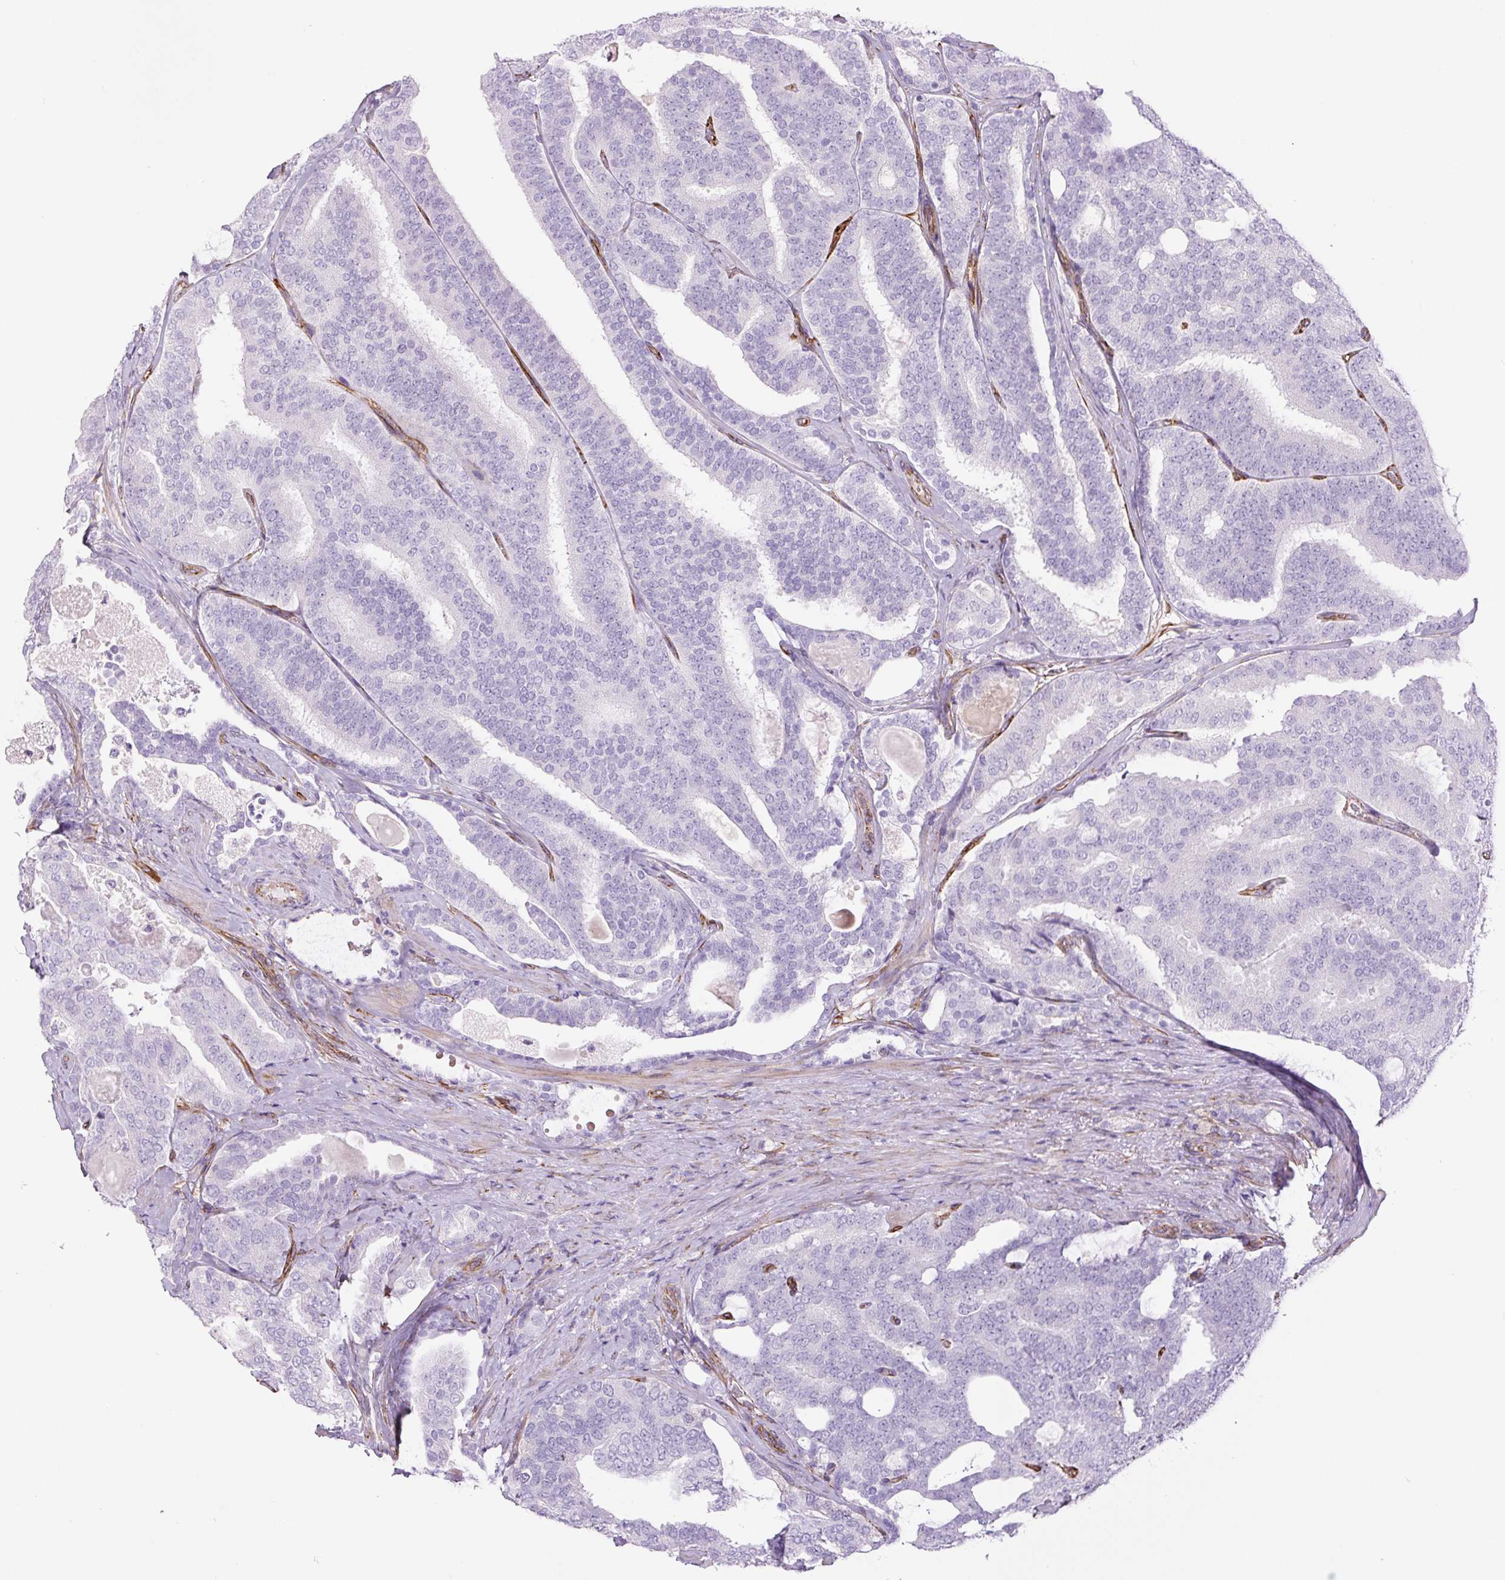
{"staining": {"intensity": "negative", "quantity": "none", "location": "none"}, "tissue": "prostate cancer", "cell_type": "Tumor cells", "image_type": "cancer", "snomed": [{"axis": "morphology", "description": "Adenocarcinoma, High grade"}, {"axis": "topography", "description": "Prostate"}], "caption": "Prostate adenocarcinoma (high-grade) was stained to show a protein in brown. There is no significant positivity in tumor cells. The staining is performed using DAB brown chromogen with nuclei counter-stained in using hematoxylin.", "gene": "NES", "patient": {"sex": "male", "age": 65}}